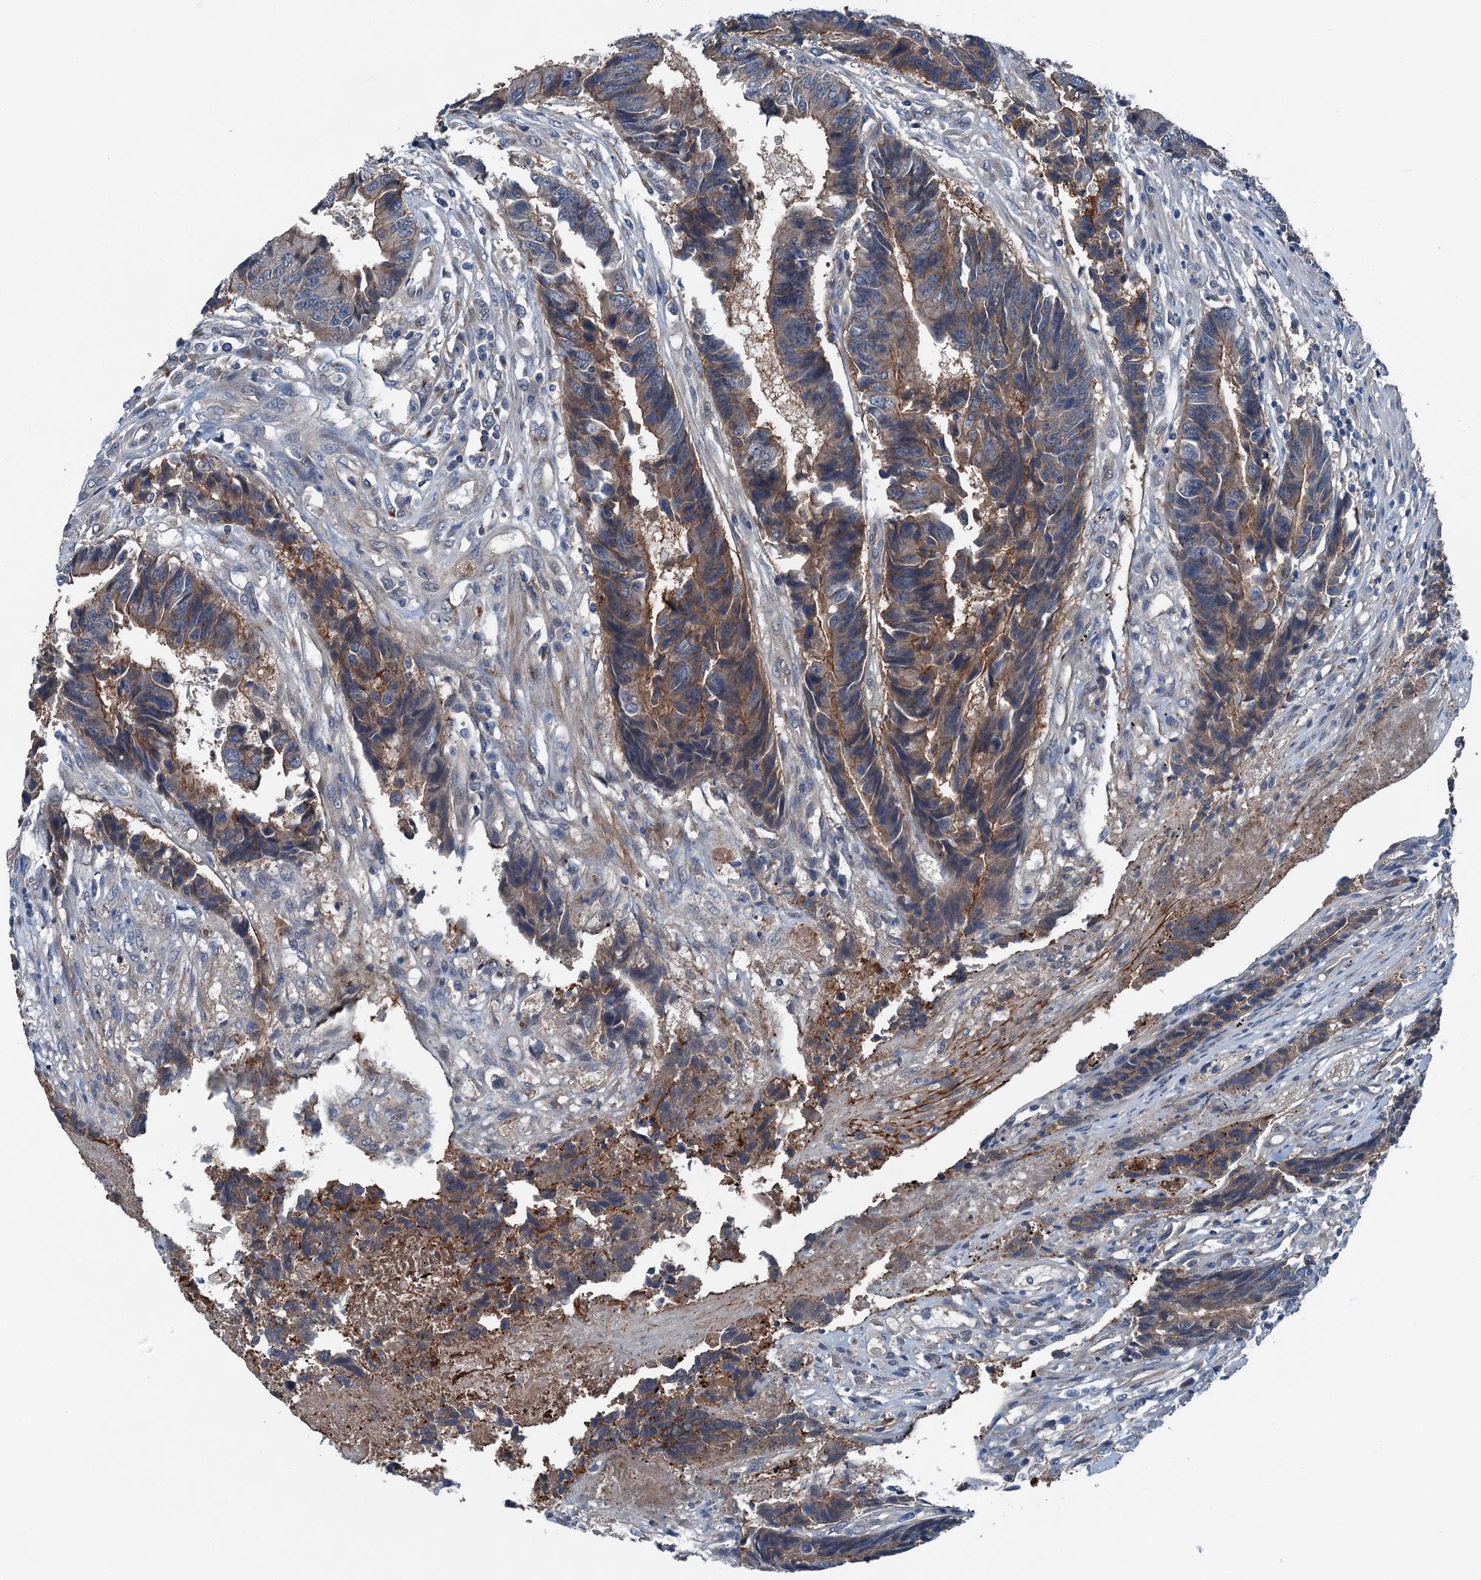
{"staining": {"intensity": "moderate", "quantity": "25%-75%", "location": "cytoplasmic/membranous"}, "tissue": "colorectal cancer", "cell_type": "Tumor cells", "image_type": "cancer", "snomed": [{"axis": "morphology", "description": "Adenocarcinoma, NOS"}, {"axis": "topography", "description": "Rectum"}], "caption": "Human colorectal cancer stained for a protein (brown) reveals moderate cytoplasmic/membranous positive positivity in about 25%-75% of tumor cells.", "gene": "SLC2A10", "patient": {"sex": "male", "age": 84}}